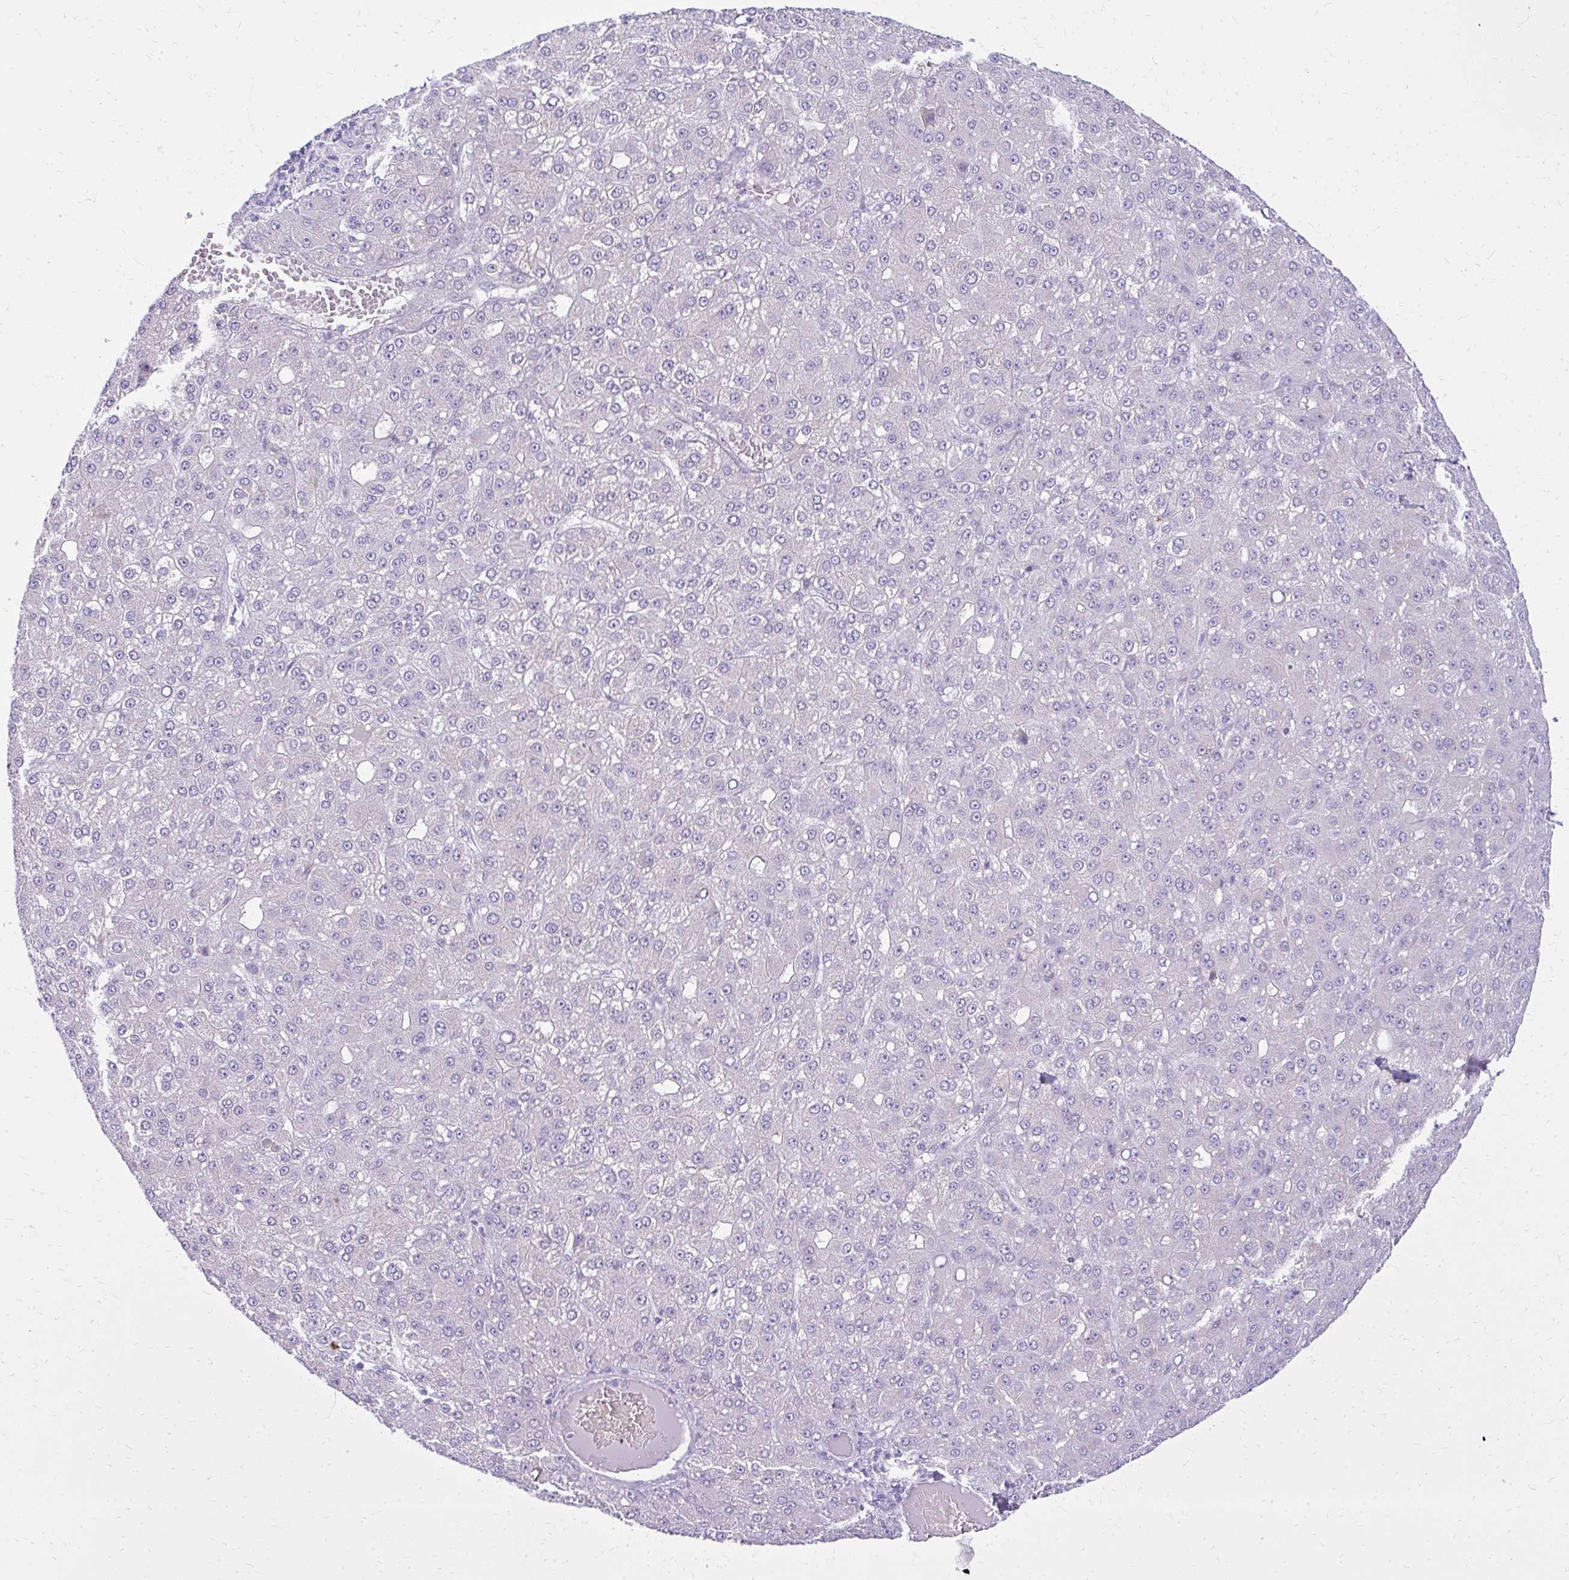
{"staining": {"intensity": "negative", "quantity": "none", "location": "none"}, "tissue": "liver cancer", "cell_type": "Tumor cells", "image_type": "cancer", "snomed": [{"axis": "morphology", "description": "Carcinoma, Hepatocellular, NOS"}, {"axis": "topography", "description": "Liver"}], "caption": "Image shows no protein expression in tumor cells of liver cancer (hepatocellular carcinoma) tissue.", "gene": "PRAP1", "patient": {"sex": "male", "age": 67}}